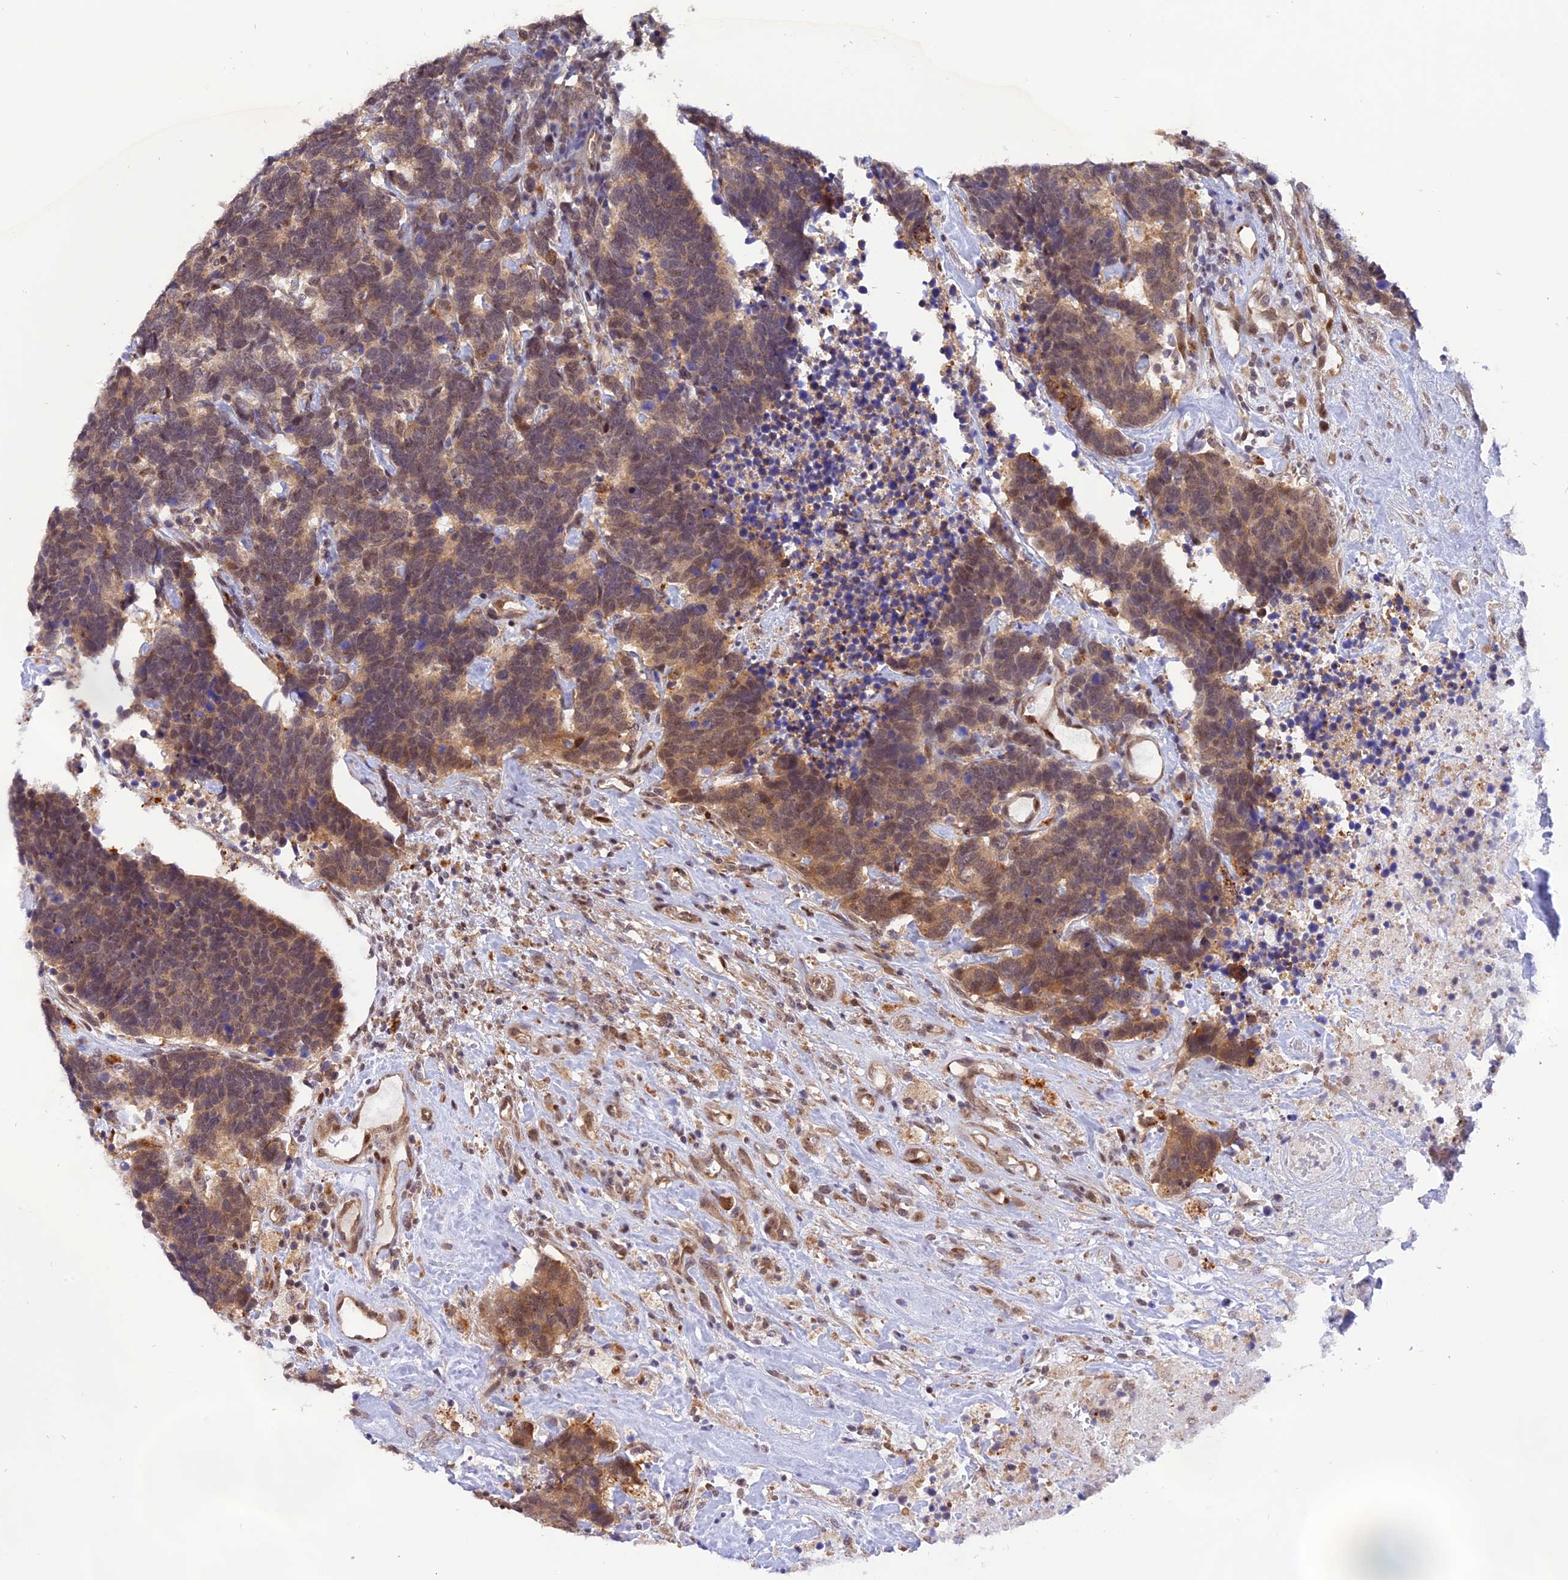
{"staining": {"intensity": "moderate", "quantity": ">75%", "location": "cytoplasmic/membranous,nuclear"}, "tissue": "carcinoid", "cell_type": "Tumor cells", "image_type": "cancer", "snomed": [{"axis": "morphology", "description": "Carcinoma, NOS"}, {"axis": "morphology", "description": "Carcinoid, malignant, NOS"}, {"axis": "topography", "description": "Urinary bladder"}], "caption": "A photomicrograph showing moderate cytoplasmic/membranous and nuclear expression in about >75% of tumor cells in carcinoid, as visualized by brown immunohistochemical staining.", "gene": "SAMD4A", "patient": {"sex": "male", "age": 57}}